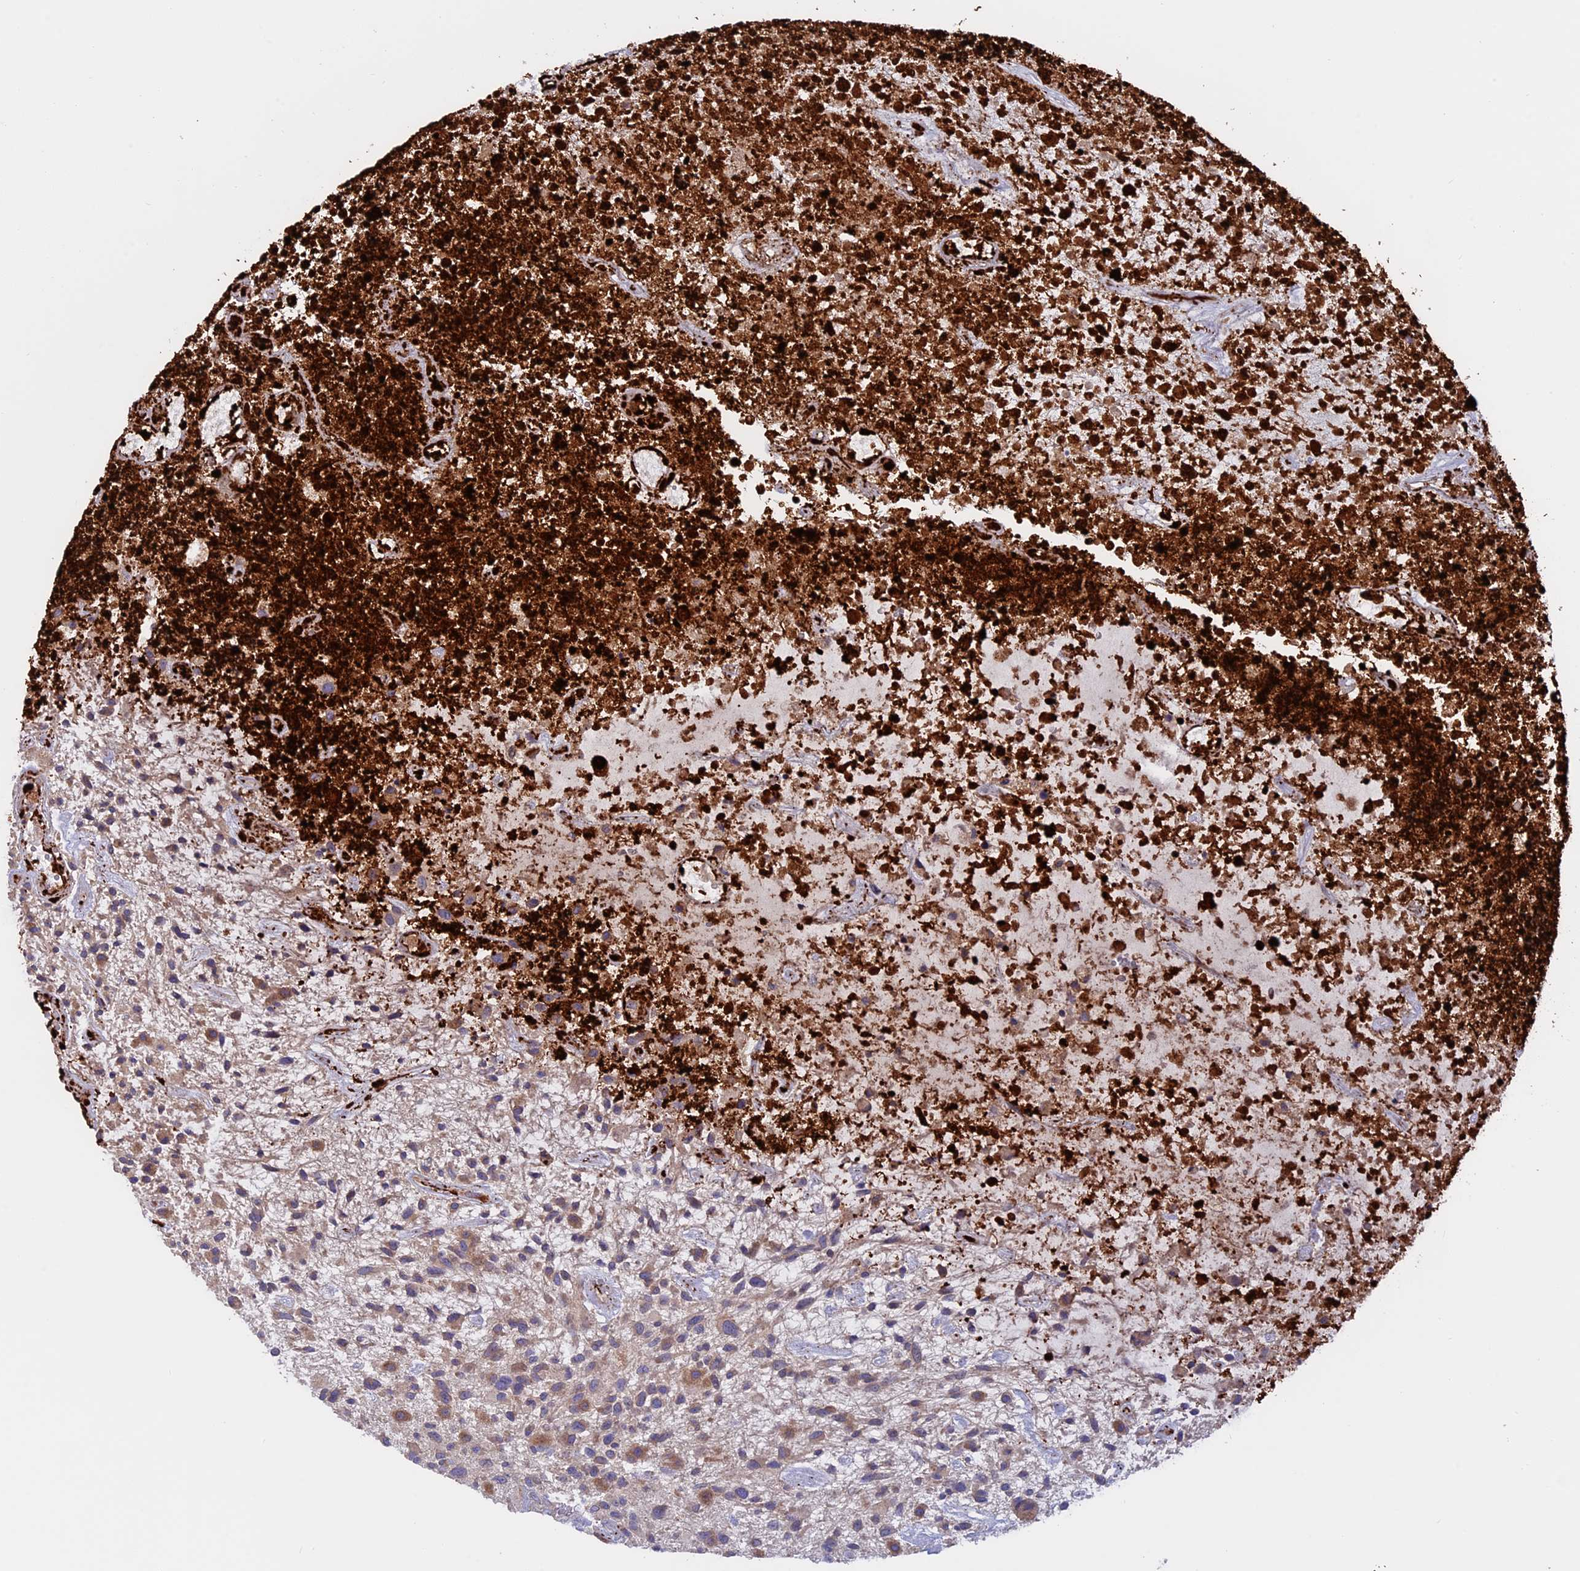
{"staining": {"intensity": "weak", "quantity": ">75%", "location": "cytoplasmic/membranous"}, "tissue": "glioma", "cell_type": "Tumor cells", "image_type": "cancer", "snomed": [{"axis": "morphology", "description": "Glioma, malignant, High grade"}, {"axis": "topography", "description": "Brain"}], "caption": "Immunohistochemistry image of malignant glioma (high-grade) stained for a protein (brown), which exhibits low levels of weak cytoplasmic/membranous positivity in about >75% of tumor cells.", "gene": "PTPN9", "patient": {"sex": "male", "age": 47}}